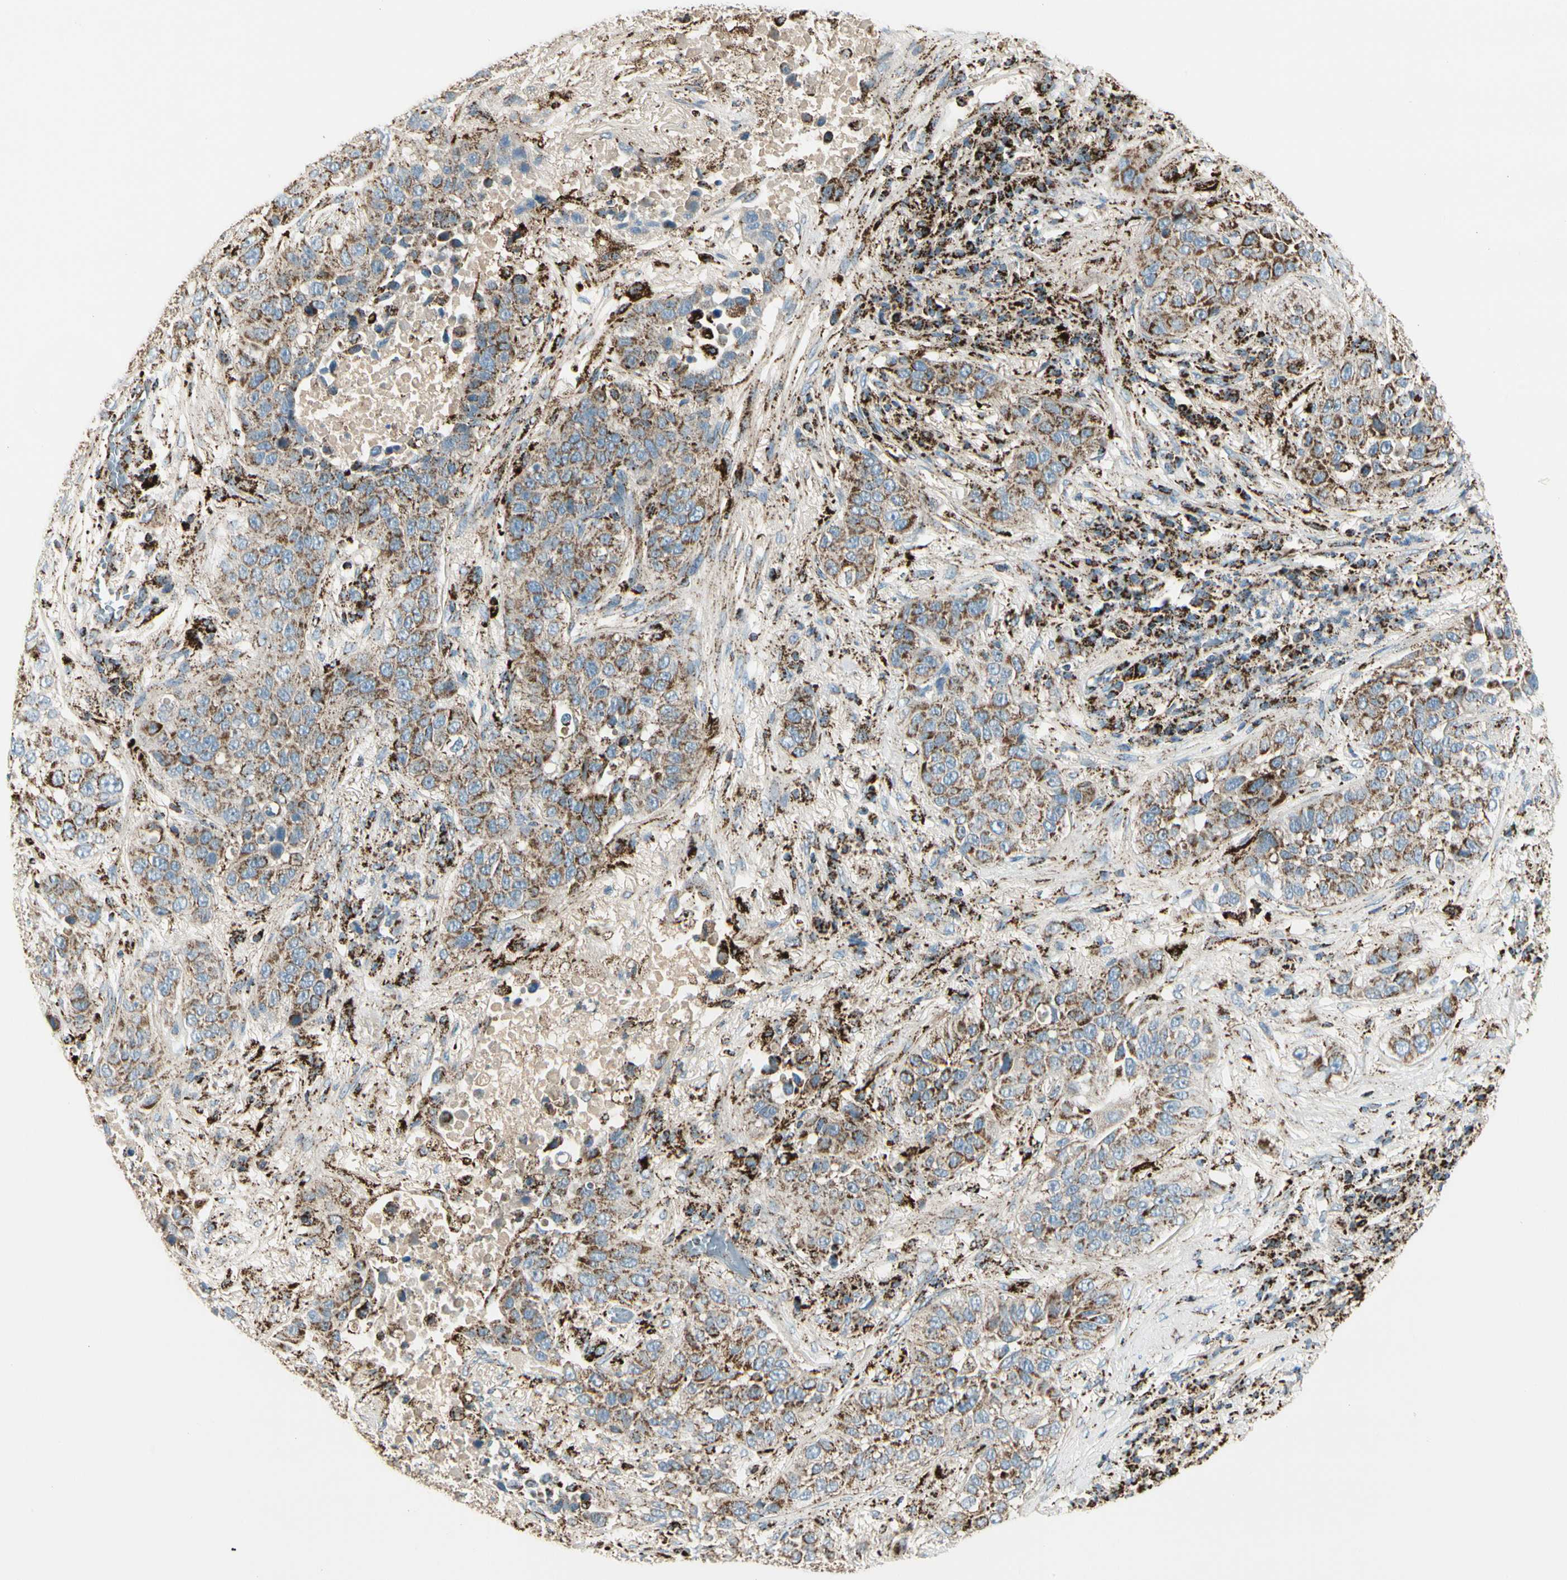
{"staining": {"intensity": "moderate", "quantity": ">75%", "location": "cytoplasmic/membranous"}, "tissue": "lung cancer", "cell_type": "Tumor cells", "image_type": "cancer", "snomed": [{"axis": "morphology", "description": "Squamous cell carcinoma, NOS"}, {"axis": "topography", "description": "Lung"}], "caption": "Protein expression analysis of lung cancer reveals moderate cytoplasmic/membranous expression in about >75% of tumor cells.", "gene": "ME2", "patient": {"sex": "male", "age": 57}}